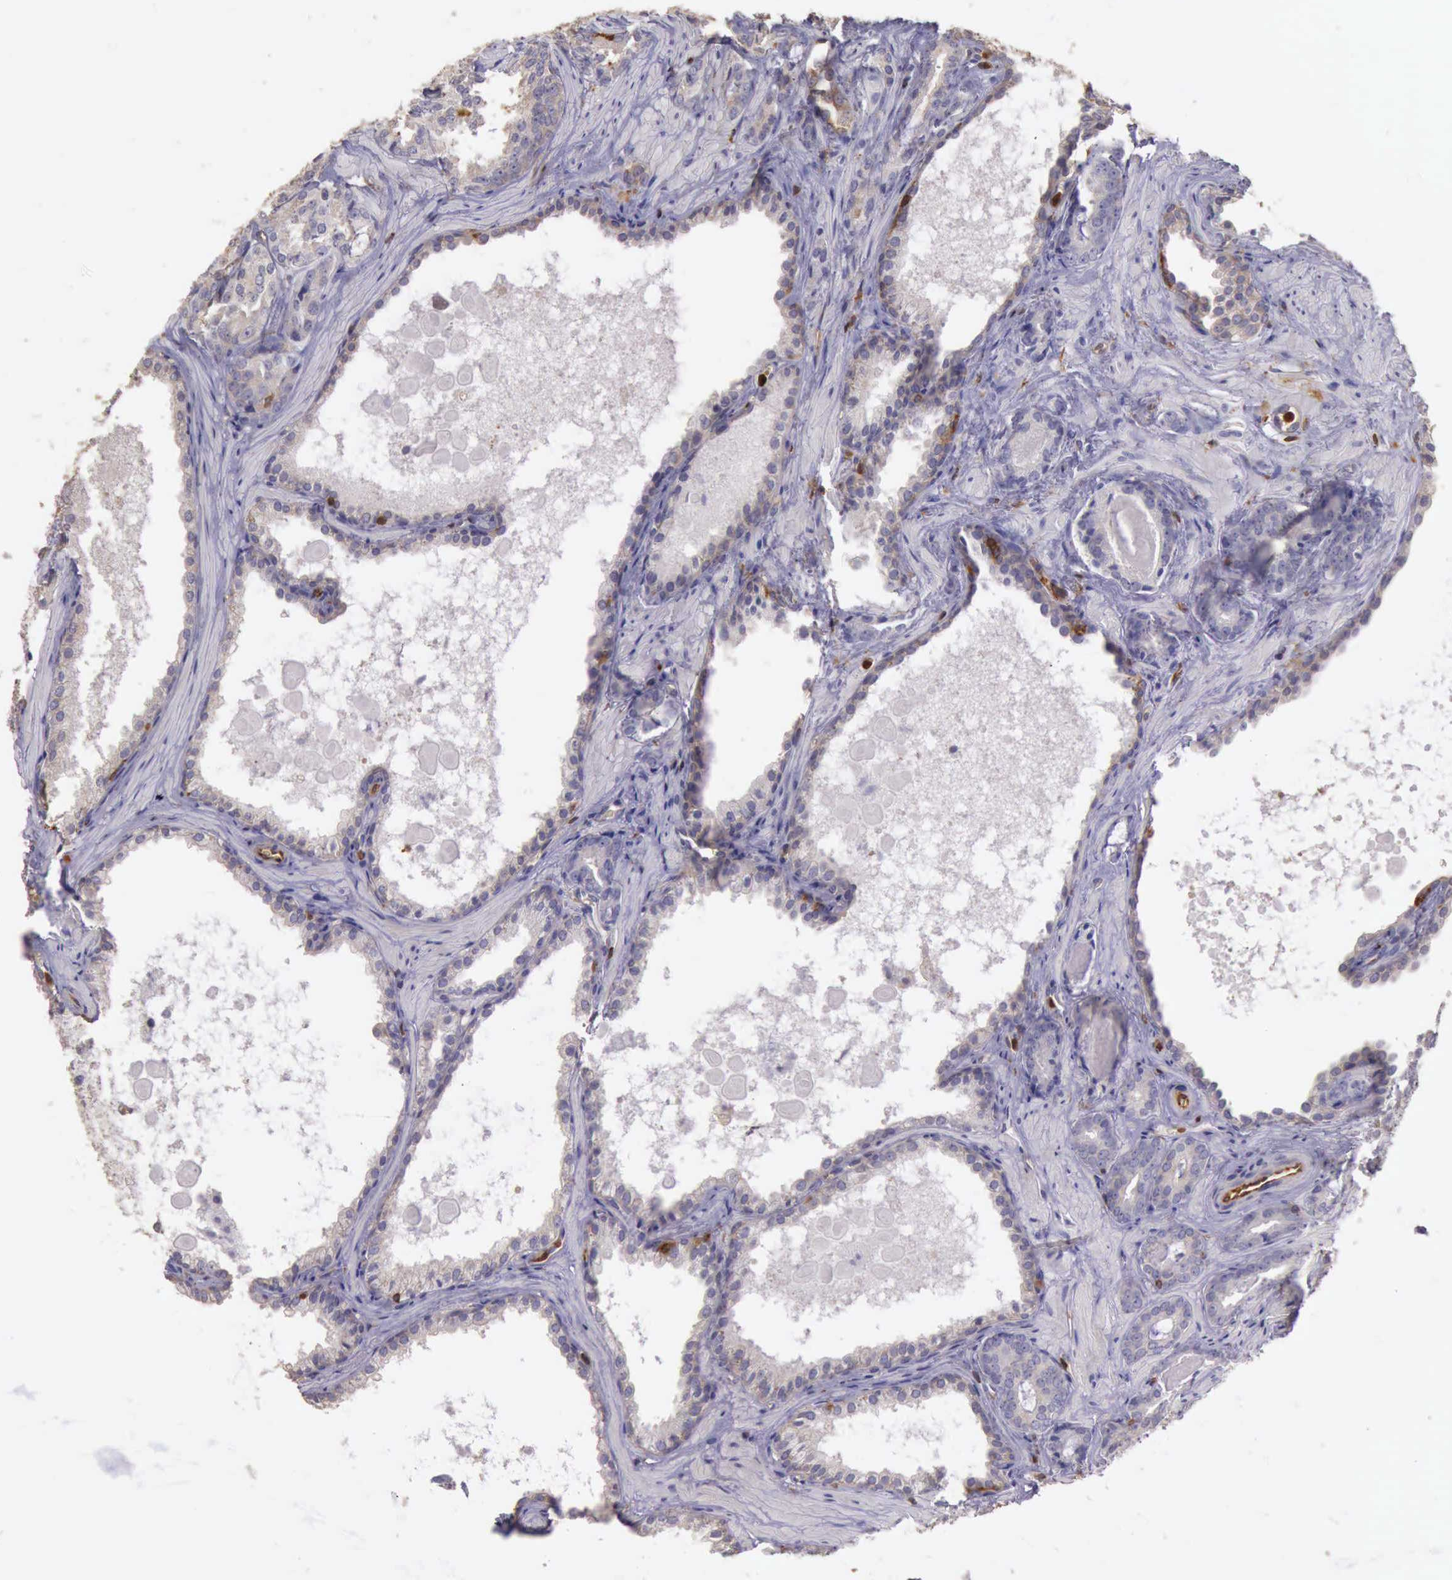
{"staining": {"intensity": "weak", "quantity": "25%-75%", "location": "cytoplasmic/membranous"}, "tissue": "prostate cancer", "cell_type": "Tumor cells", "image_type": "cancer", "snomed": [{"axis": "morphology", "description": "Adenocarcinoma, Medium grade"}, {"axis": "topography", "description": "Prostate"}], "caption": "Tumor cells reveal weak cytoplasmic/membranous staining in approximately 25%-75% of cells in medium-grade adenocarcinoma (prostate). The protein is stained brown, and the nuclei are stained in blue (DAB (3,3'-diaminobenzidine) IHC with brightfield microscopy, high magnification).", "gene": "ARHGAP4", "patient": {"sex": "male", "age": 64}}